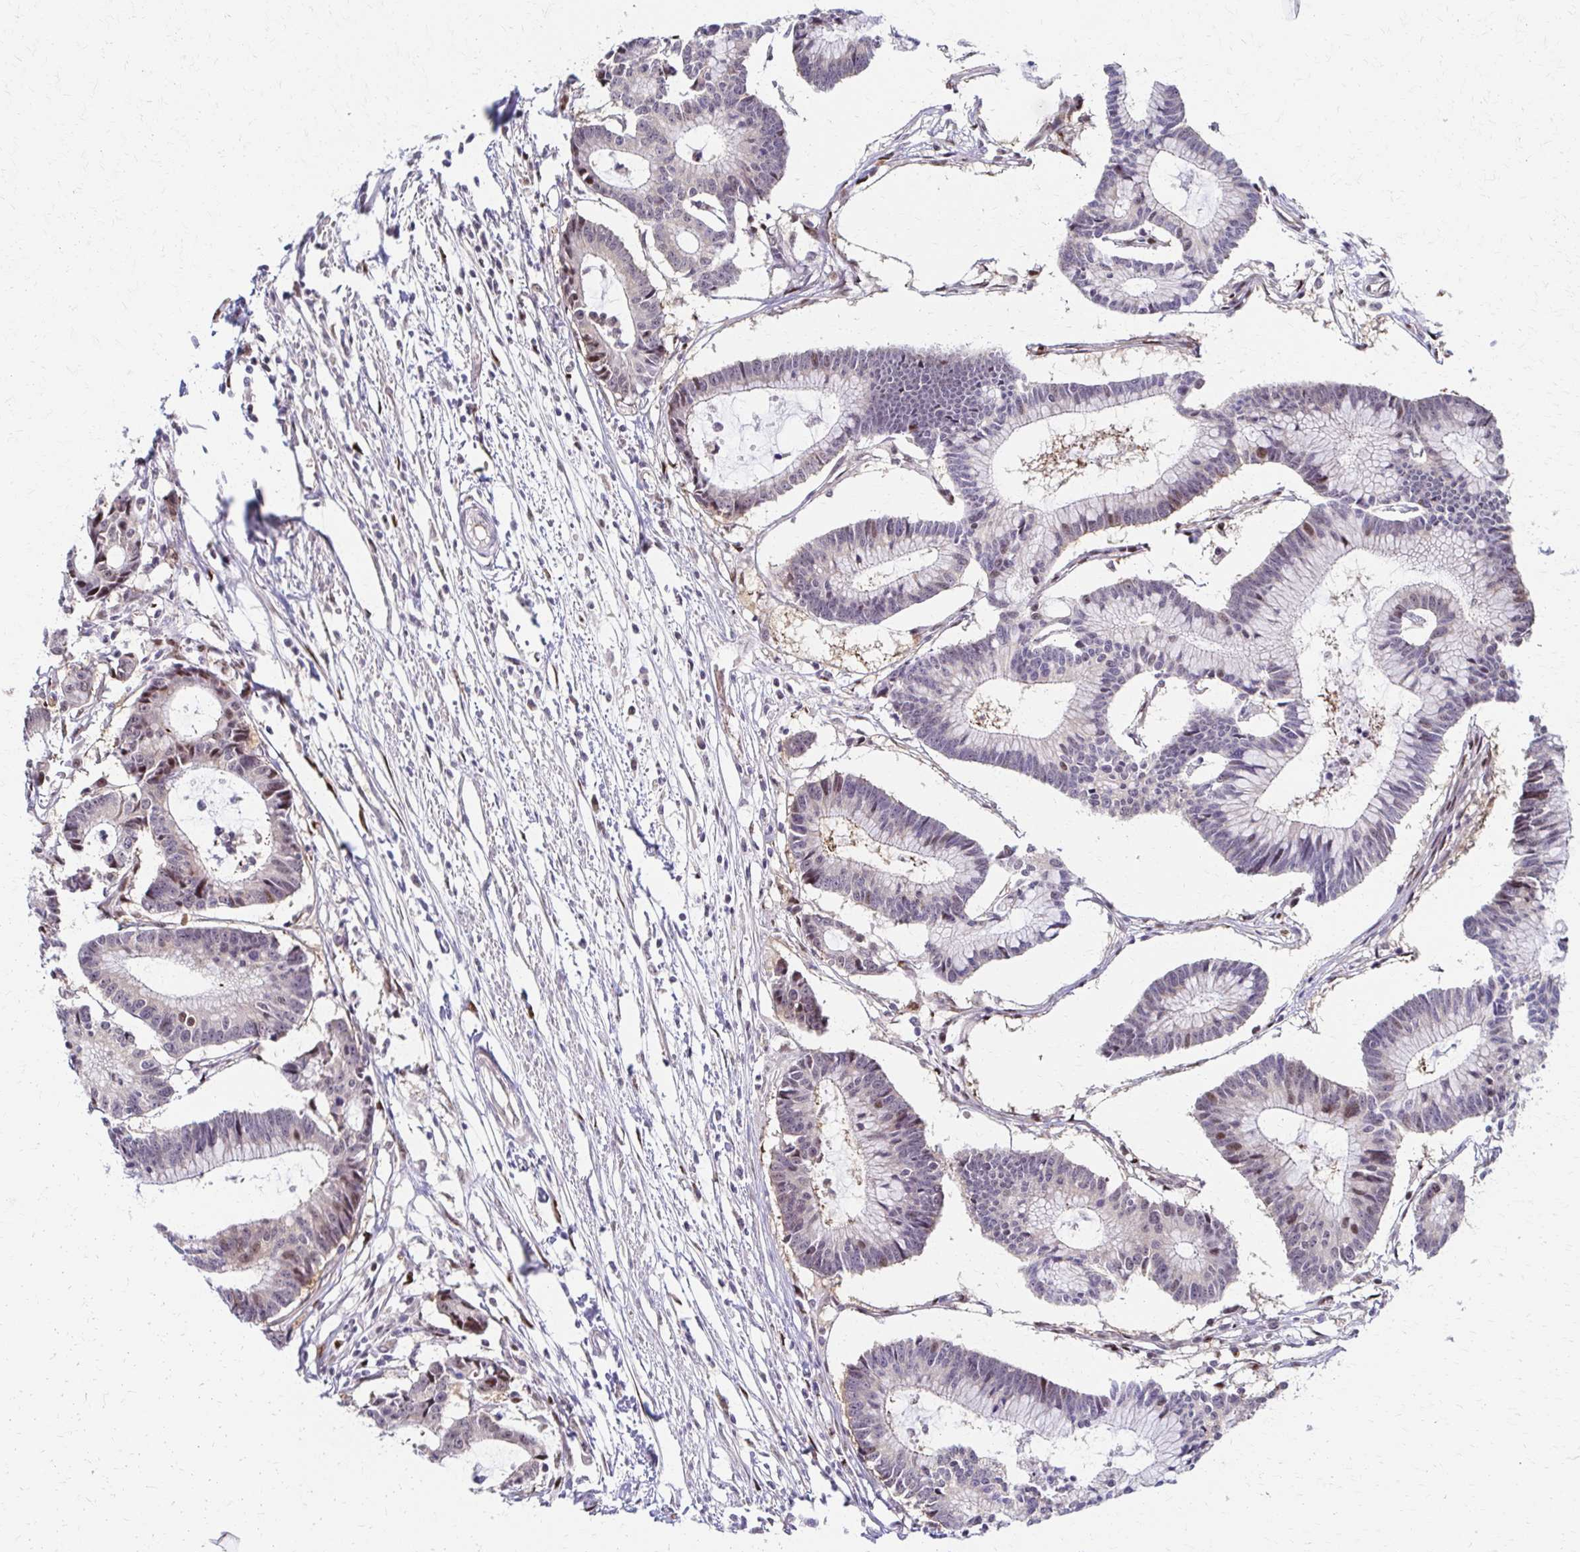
{"staining": {"intensity": "moderate", "quantity": "<25%", "location": "nuclear"}, "tissue": "colorectal cancer", "cell_type": "Tumor cells", "image_type": "cancer", "snomed": [{"axis": "morphology", "description": "Adenocarcinoma, NOS"}, {"axis": "topography", "description": "Colon"}], "caption": "Colorectal cancer (adenocarcinoma) stained for a protein (brown) displays moderate nuclear positive staining in about <25% of tumor cells.", "gene": "PSMD7", "patient": {"sex": "female", "age": 78}}